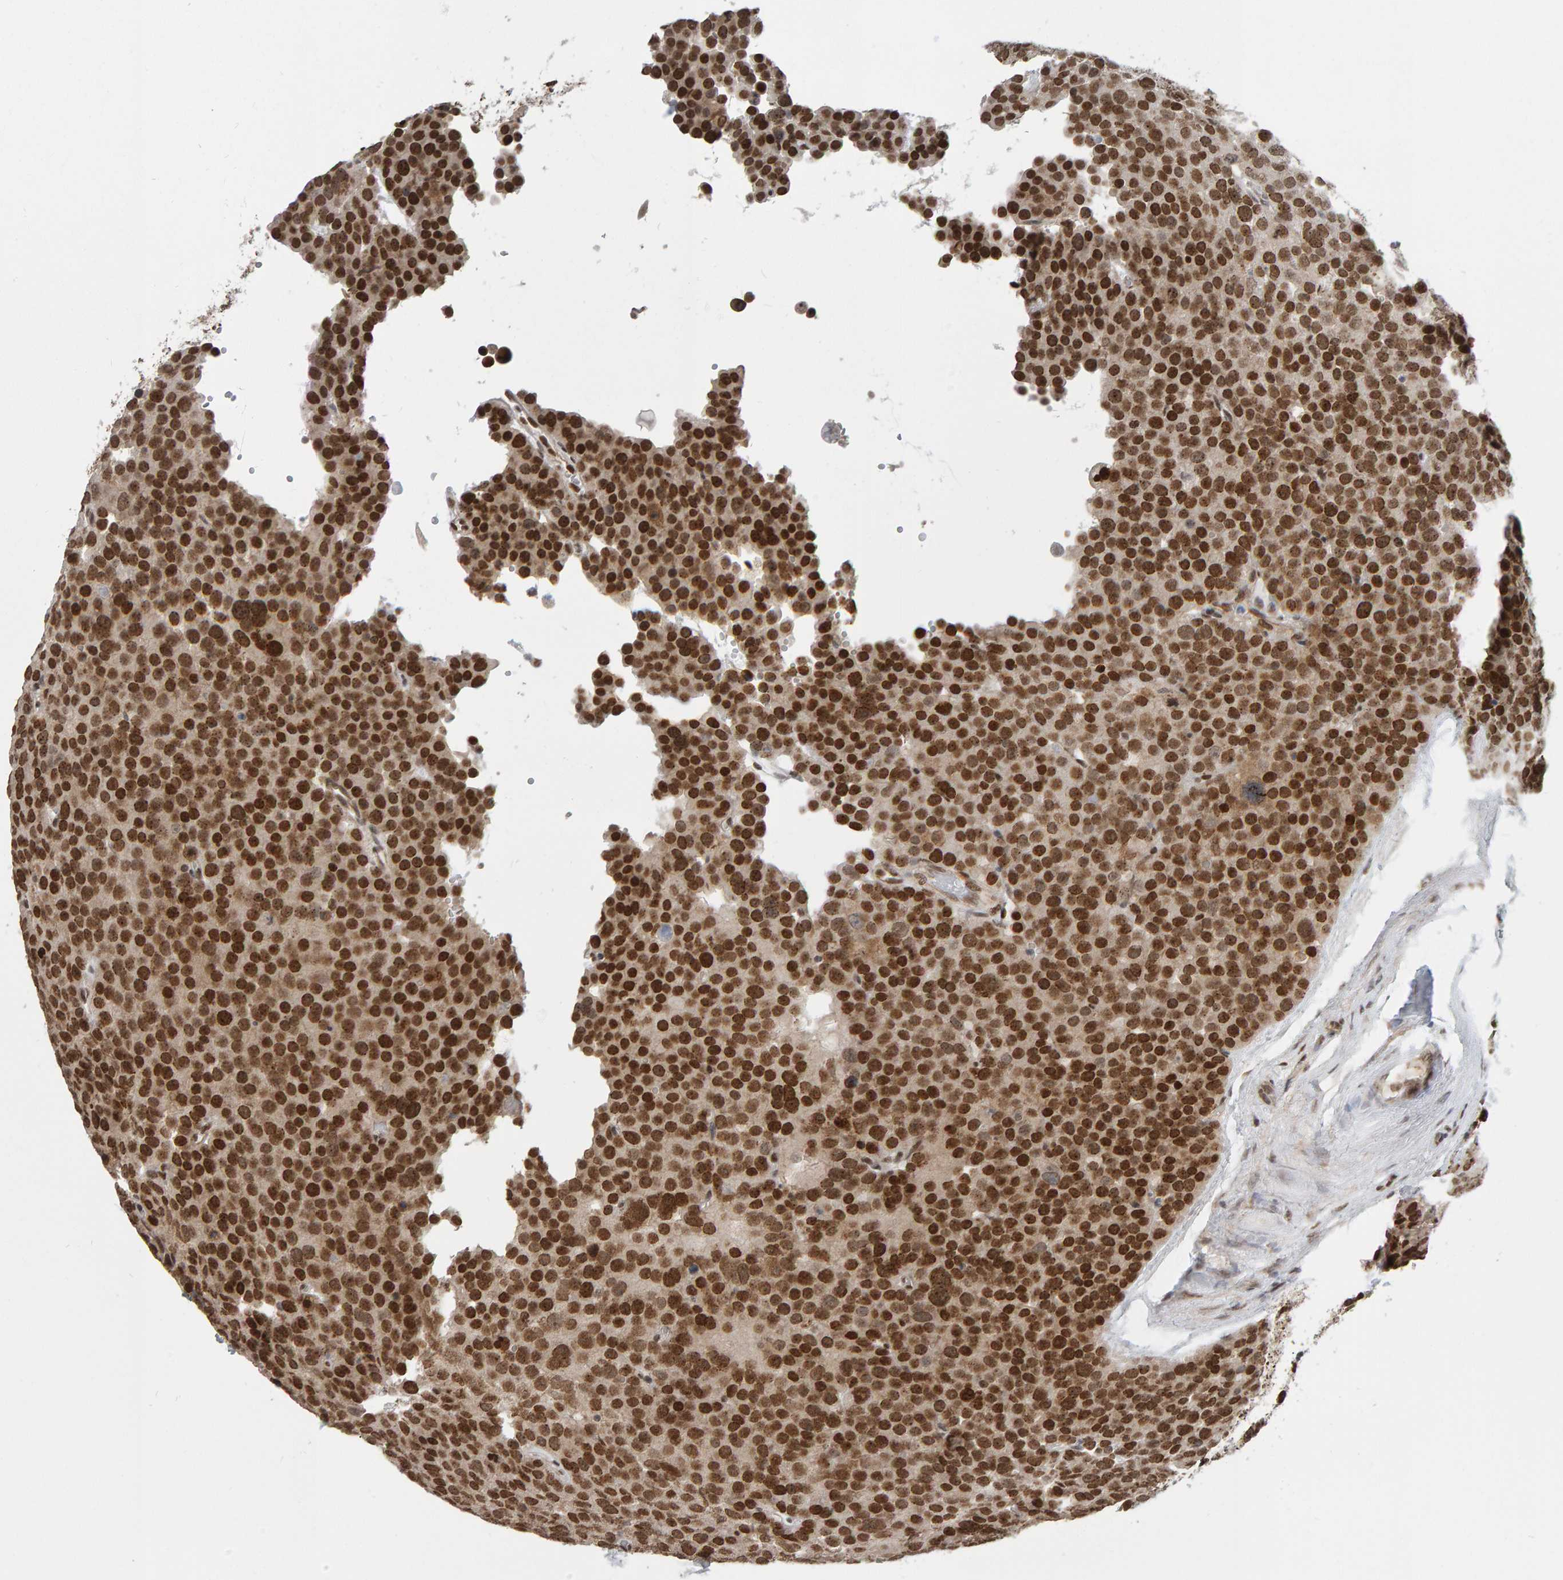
{"staining": {"intensity": "strong", "quantity": ">75%", "location": "nuclear"}, "tissue": "testis cancer", "cell_type": "Tumor cells", "image_type": "cancer", "snomed": [{"axis": "morphology", "description": "Seminoma, NOS"}, {"axis": "topography", "description": "Testis"}], "caption": "The photomicrograph displays staining of seminoma (testis), revealing strong nuclear protein staining (brown color) within tumor cells.", "gene": "ATF7IP", "patient": {"sex": "male", "age": 71}}